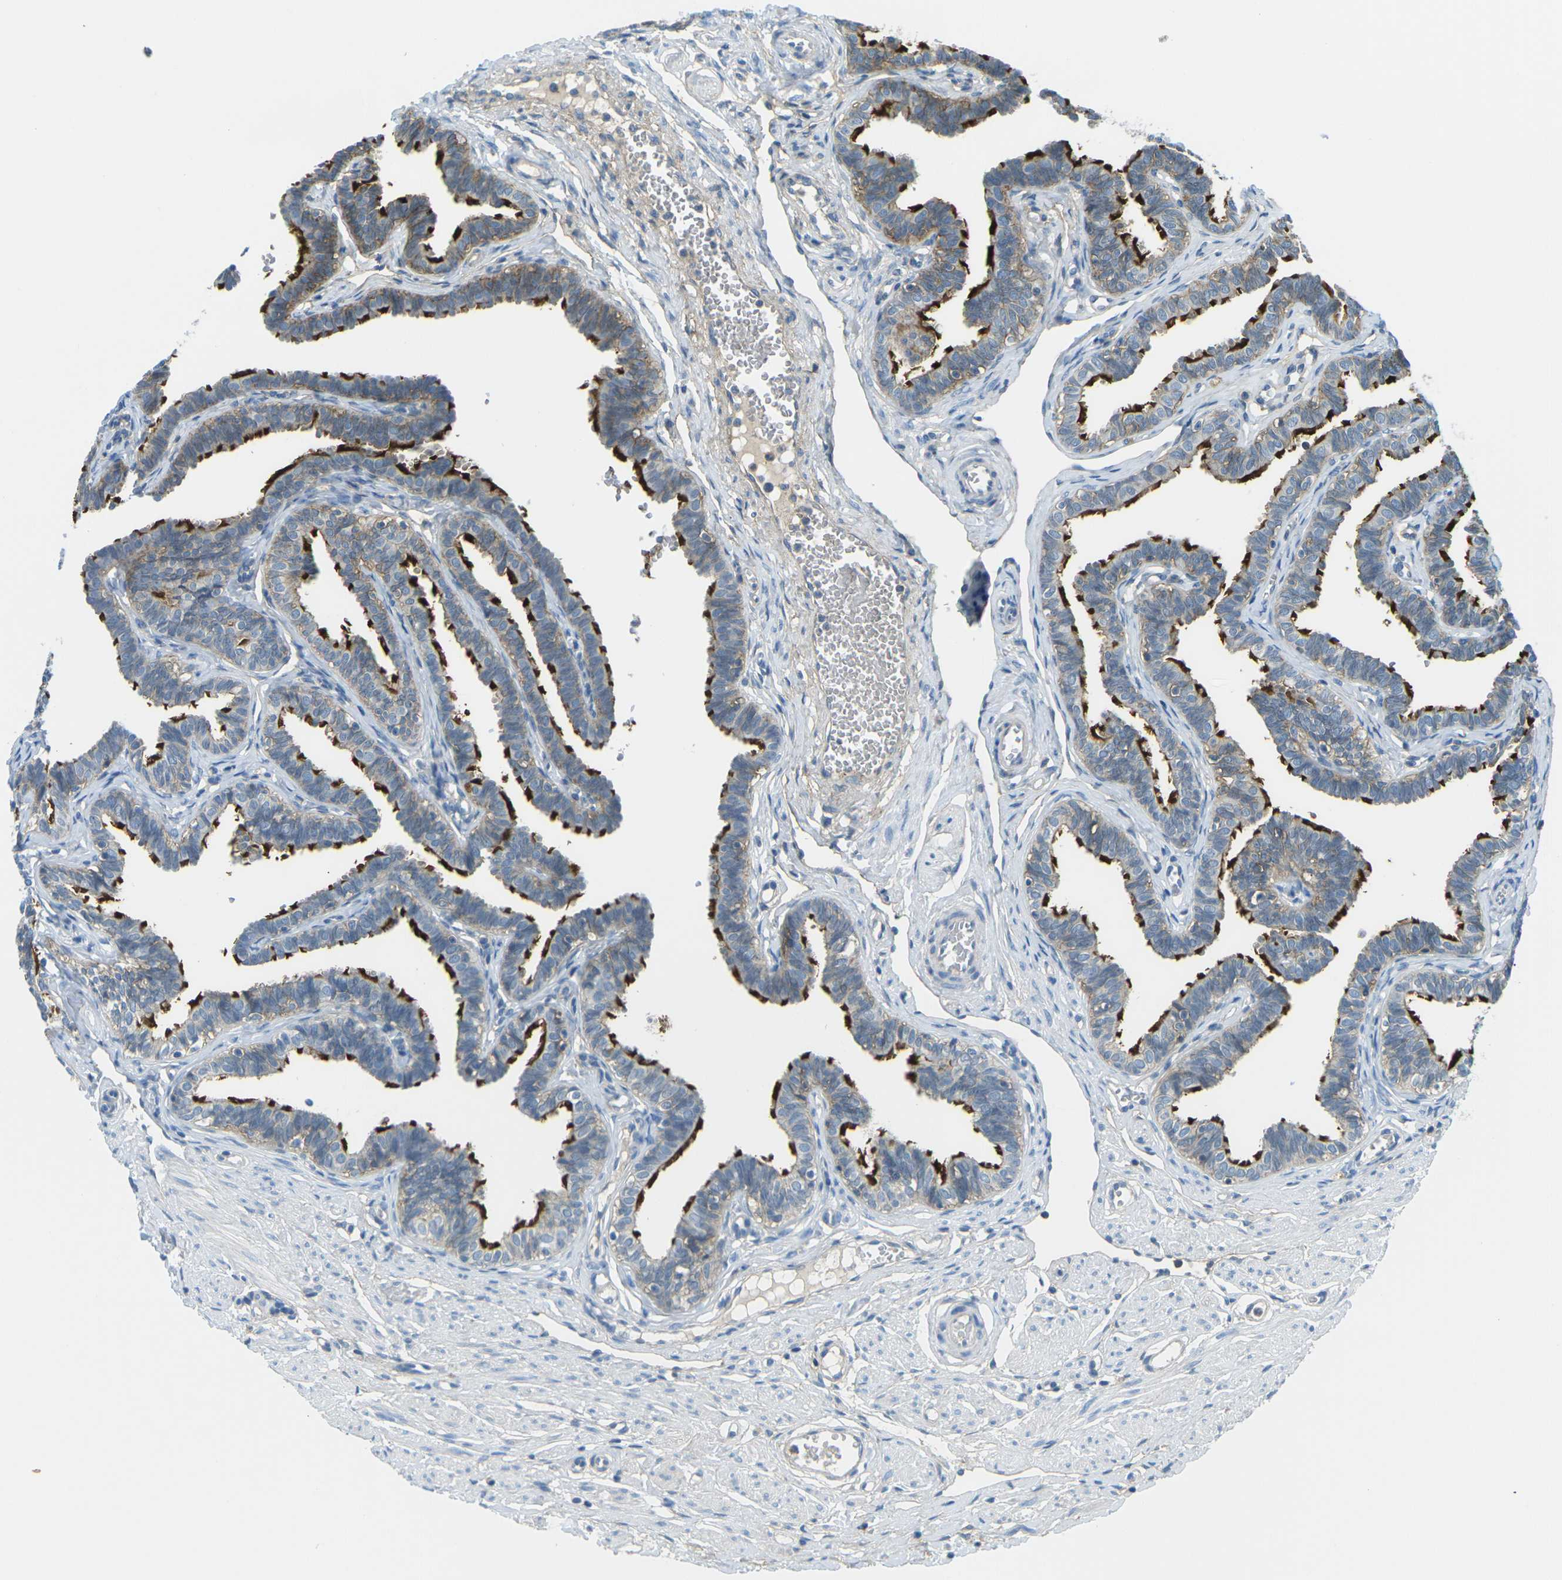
{"staining": {"intensity": "strong", "quantity": "25%-75%", "location": "cytoplasmic/membranous"}, "tissue": "fallopian tube", "cell_type": "Glandular cells", "image_type": "normal", "snomed": [{"axis": "morphology", "description": "Normal tissue, NOS"}, {"axis": "topography", "description": "Fallopian tube"}, {"axis": "topography", "description": "Ovary"}], "caption": "Fallopian tube stained with immunohistochemistry reveals strong cytoplasmic/membranous expression in approximately 25%-75% of glandular cells. (DAB = brown stain, brightfield microscopy at high magnification).", "gene": "CD47", "patient": {"sex": "female", "age": 23}}